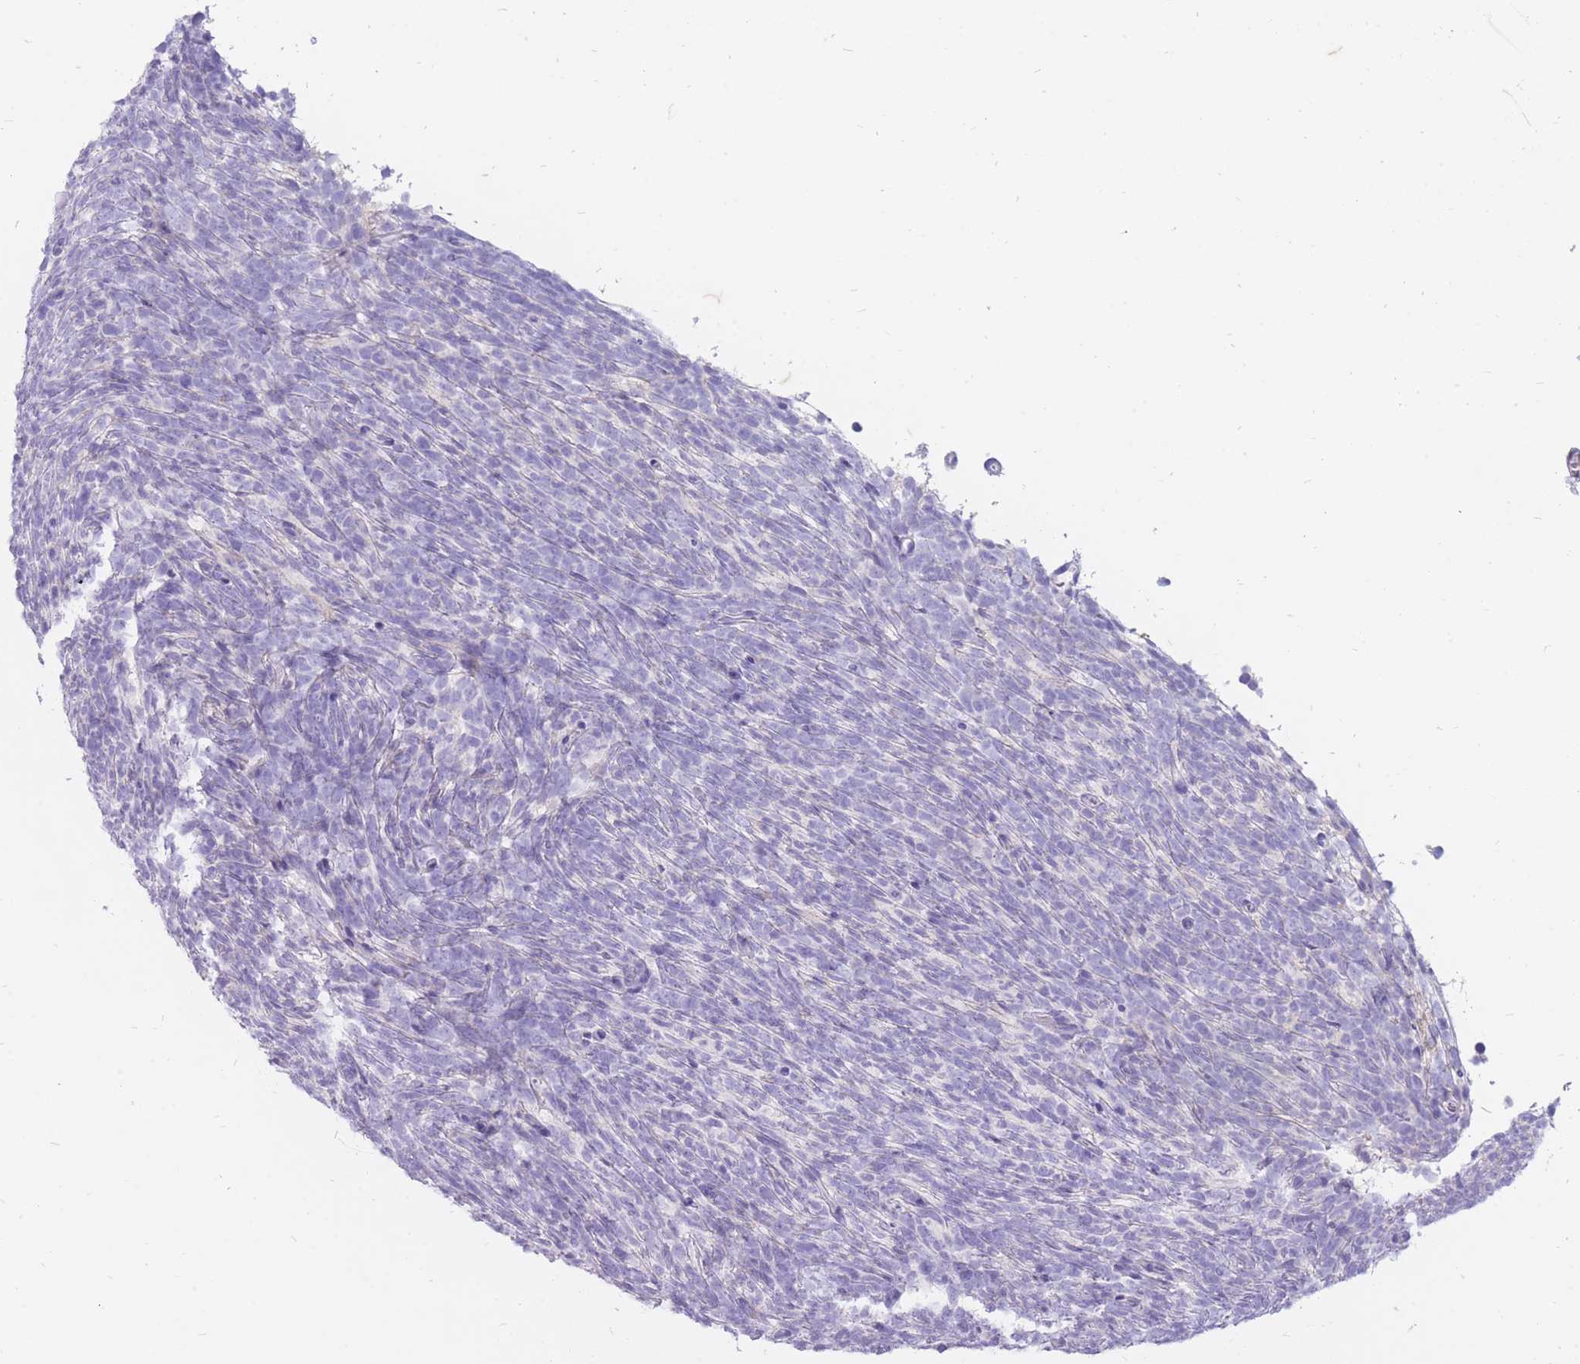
{"staining": {"intensity": "negative", "quantity": "none", "location": "none"}, "tissue": "glioma", "cell_type": "Tumor cells", "image_type": "cancer", "snomed": [{"axis": "morphology", "description": "Glioma, malignant, Low grade"}, {"axis": "topography", "description": "Brain"}], "caption": "Protein analysis of malignant low-grade glioma demonstrates no significant expression in tumor cells.", "gene": "ZFP37", "patient": {"sex": "female", "age": 1}}